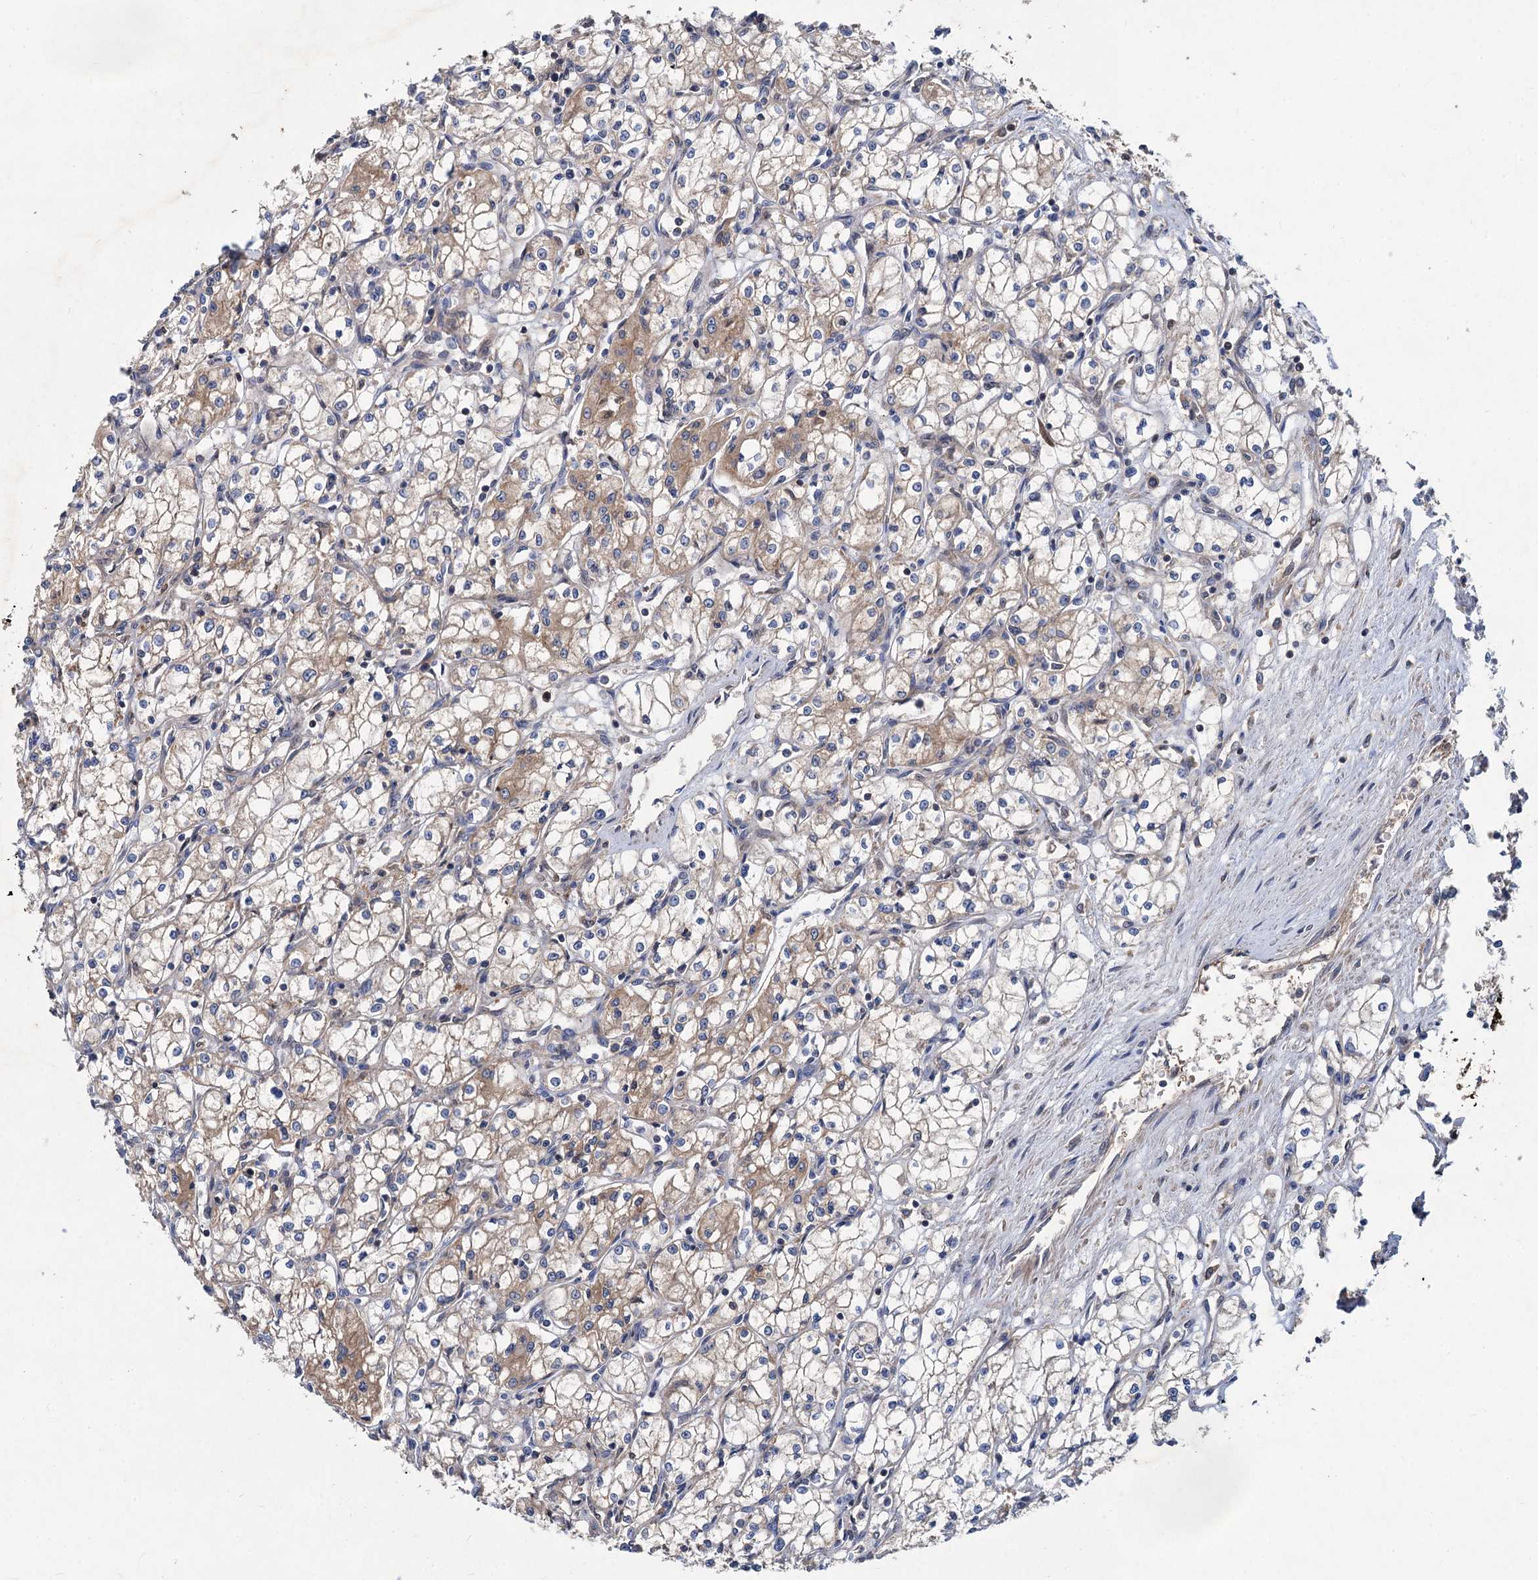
{"staining": {"intensity": "moderate", "quantity": "25%-75%", "location": "cytoplasmic/membranous"}, "tissue": "renal cancer", "cell_type": "Tumor cells", "image_type": "cancer", "snomed": [{"axis": "morphology", "description": "Adenocarcinoma, NOS"}, {"axis": "topography", "description": "Kidney"}], "caption": "Brown immunohistochemical staining in human renal cancer (adenocarcinoma) shows moderate cytoplasmic/membranous expression in about 25%-75% of tumor cells.", "gene": "ALKBH7", "patient": {"sex": "male", "age": 59}}